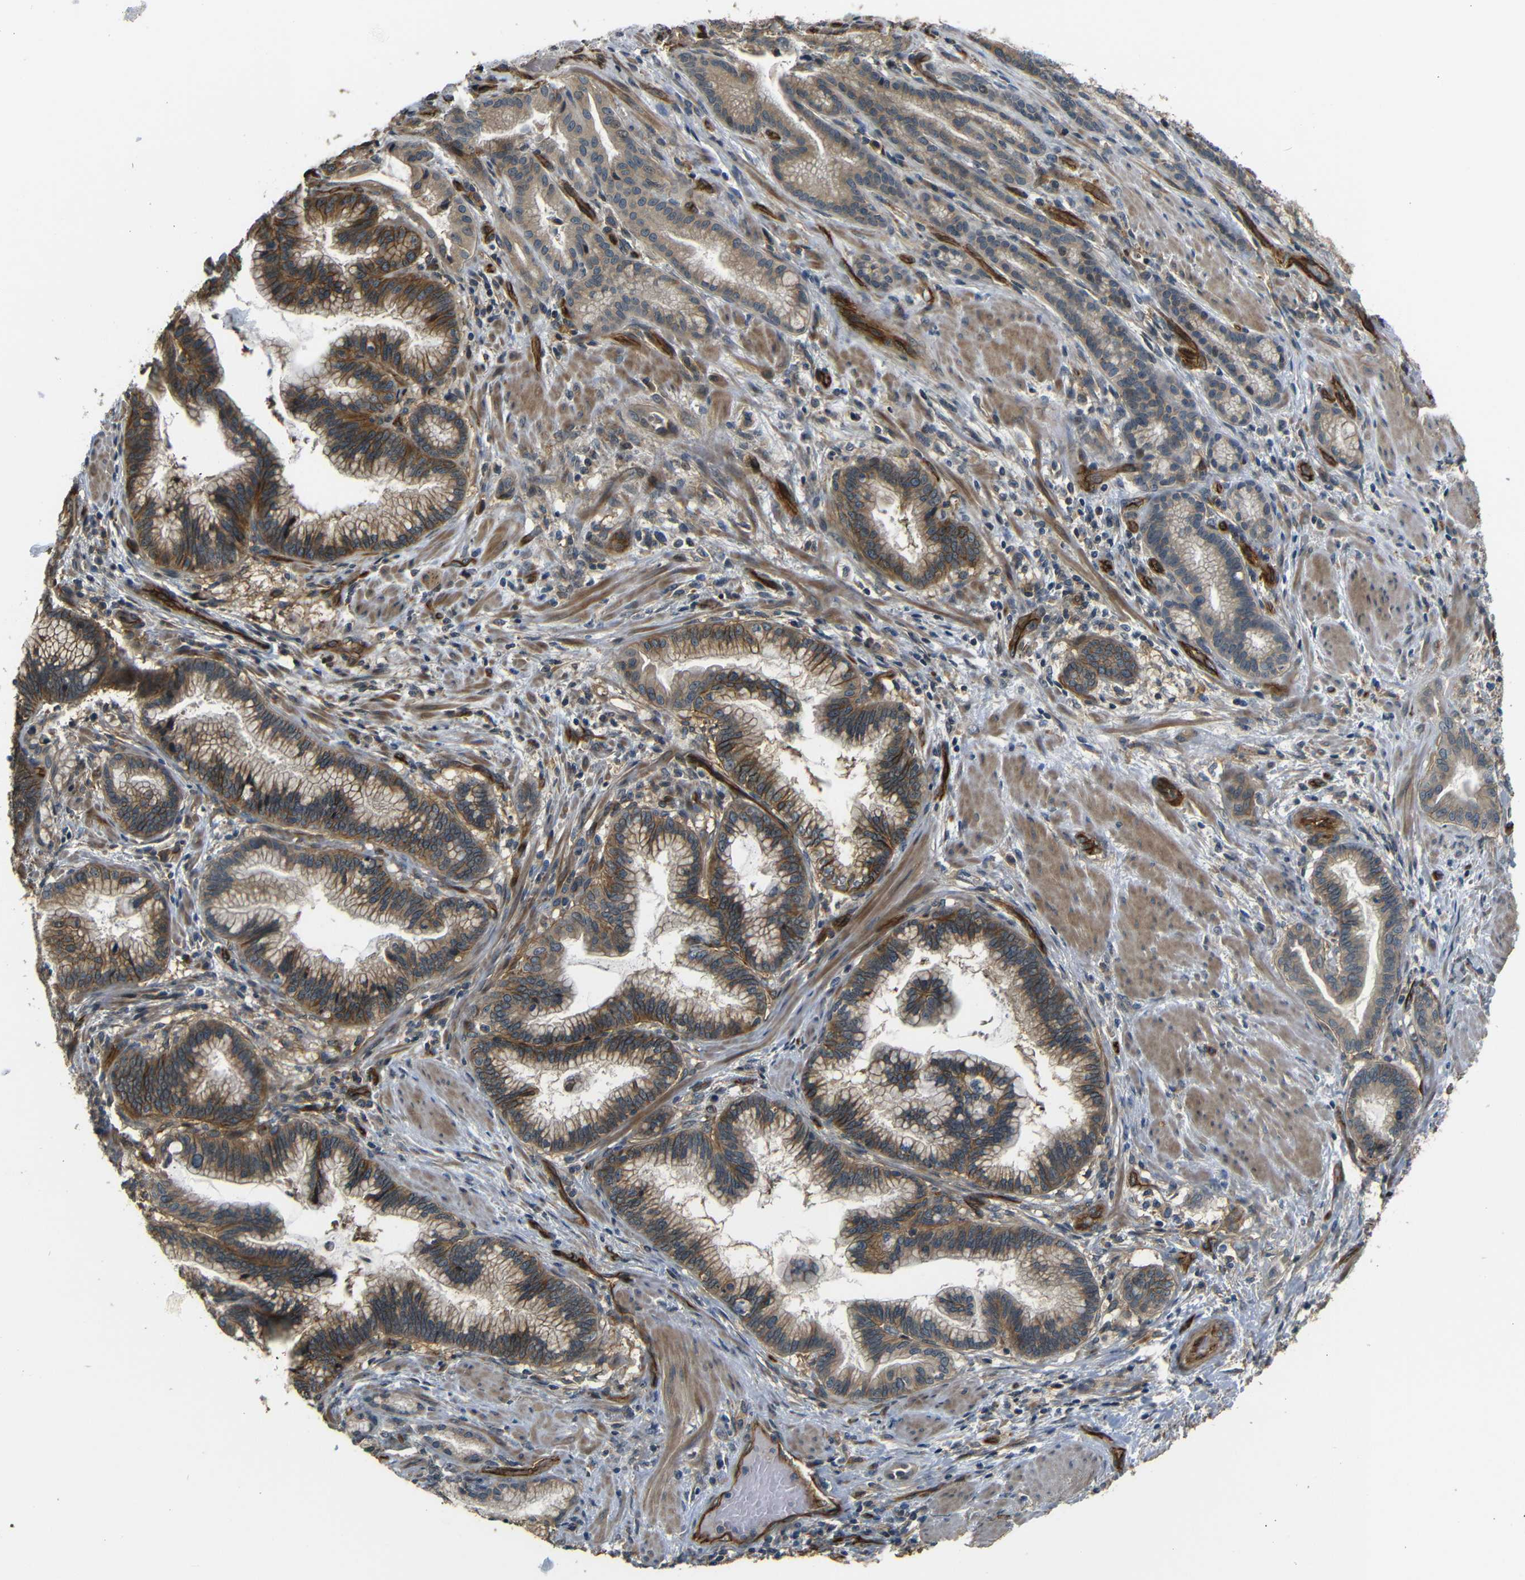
{"staining": {"intensity": "moderate", "quantity": ">75%", "location": "cytoplasmic/membranous"}, "tissue": "pancreatic cancer", "cell_type": "Tumor cells", "image_type": "cancer", "snomed": [{"axis": "morphology", "description": "Adenocarcinoma, NOS"}, {"axis": "topography", "description": "Pancreas"}], "caption": "Immunohistochemical staining of pancreatic adenocarcinoma shows medium levels of moderate cytoplasmic/membranous protein staining in about >75% of tumor cells.", "gene": "RELL1", "patient": {"sex": "female", "age": 64}}